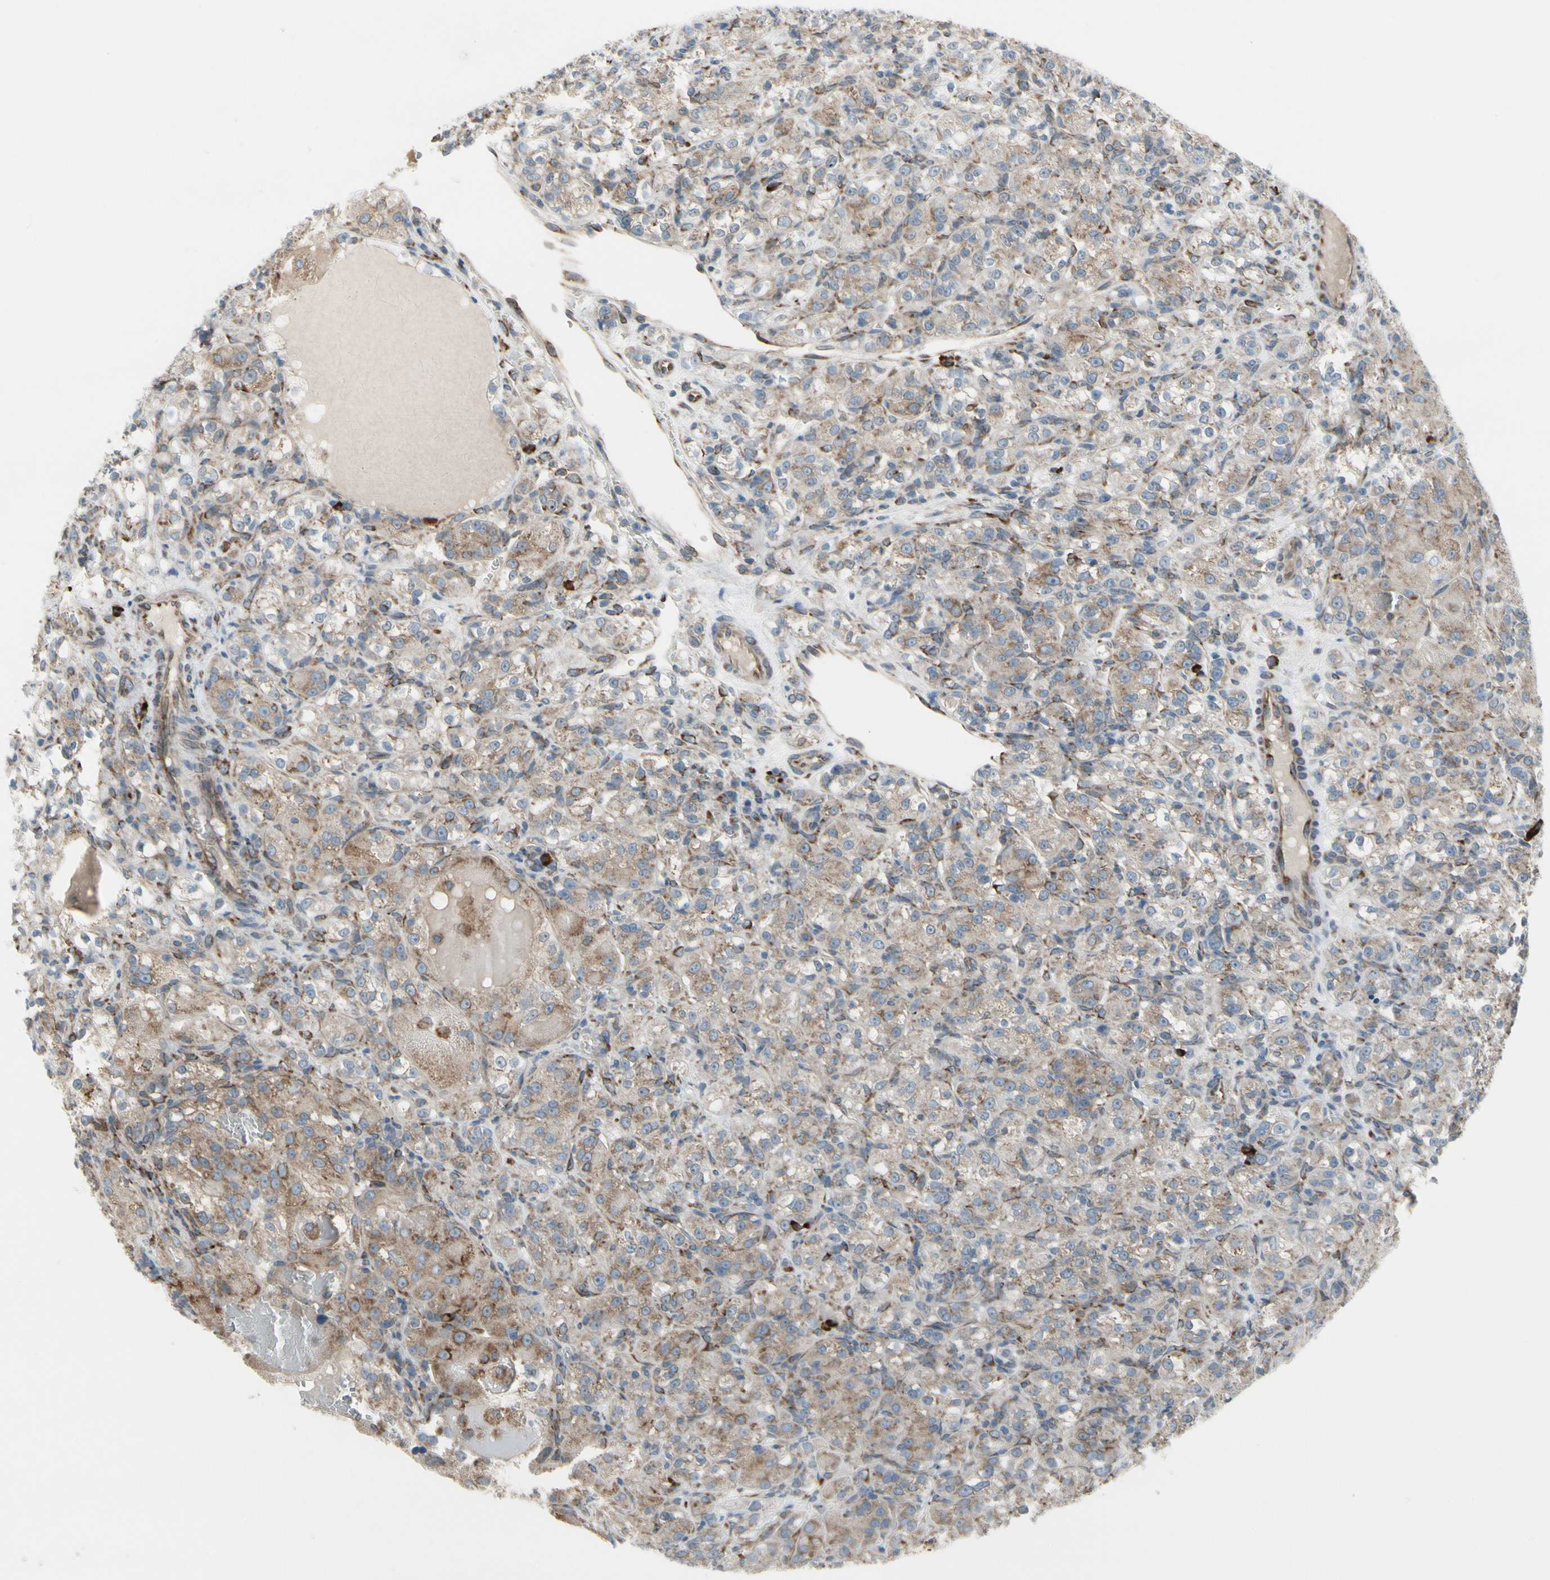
{"staining": {"intensity": "moderate", "quantity": ">75%", "location": "cytoplasmic/membranous"}, "tissue": "renal cancer", "cell_type": "Tumor cells", "image_type": "cancer", "snomed": [{"axis": "morphology", "description": "Normal tissue, NOS"}, {"axis": "morphology", "description": "Adenocarcinoma, NOS"}, {"axis": "topography", "description": "Kidney"}], "caption": "IHC (DAB (3,3'-diaminobenzidine)) staining of adenocarcinoma (renal) exhibits moderate cytoplasmic/membranous protein staining in approximately >75% of tumor cells.", "gene": "FNDC3A", "patient": {"sex": "male", "age": 61}}